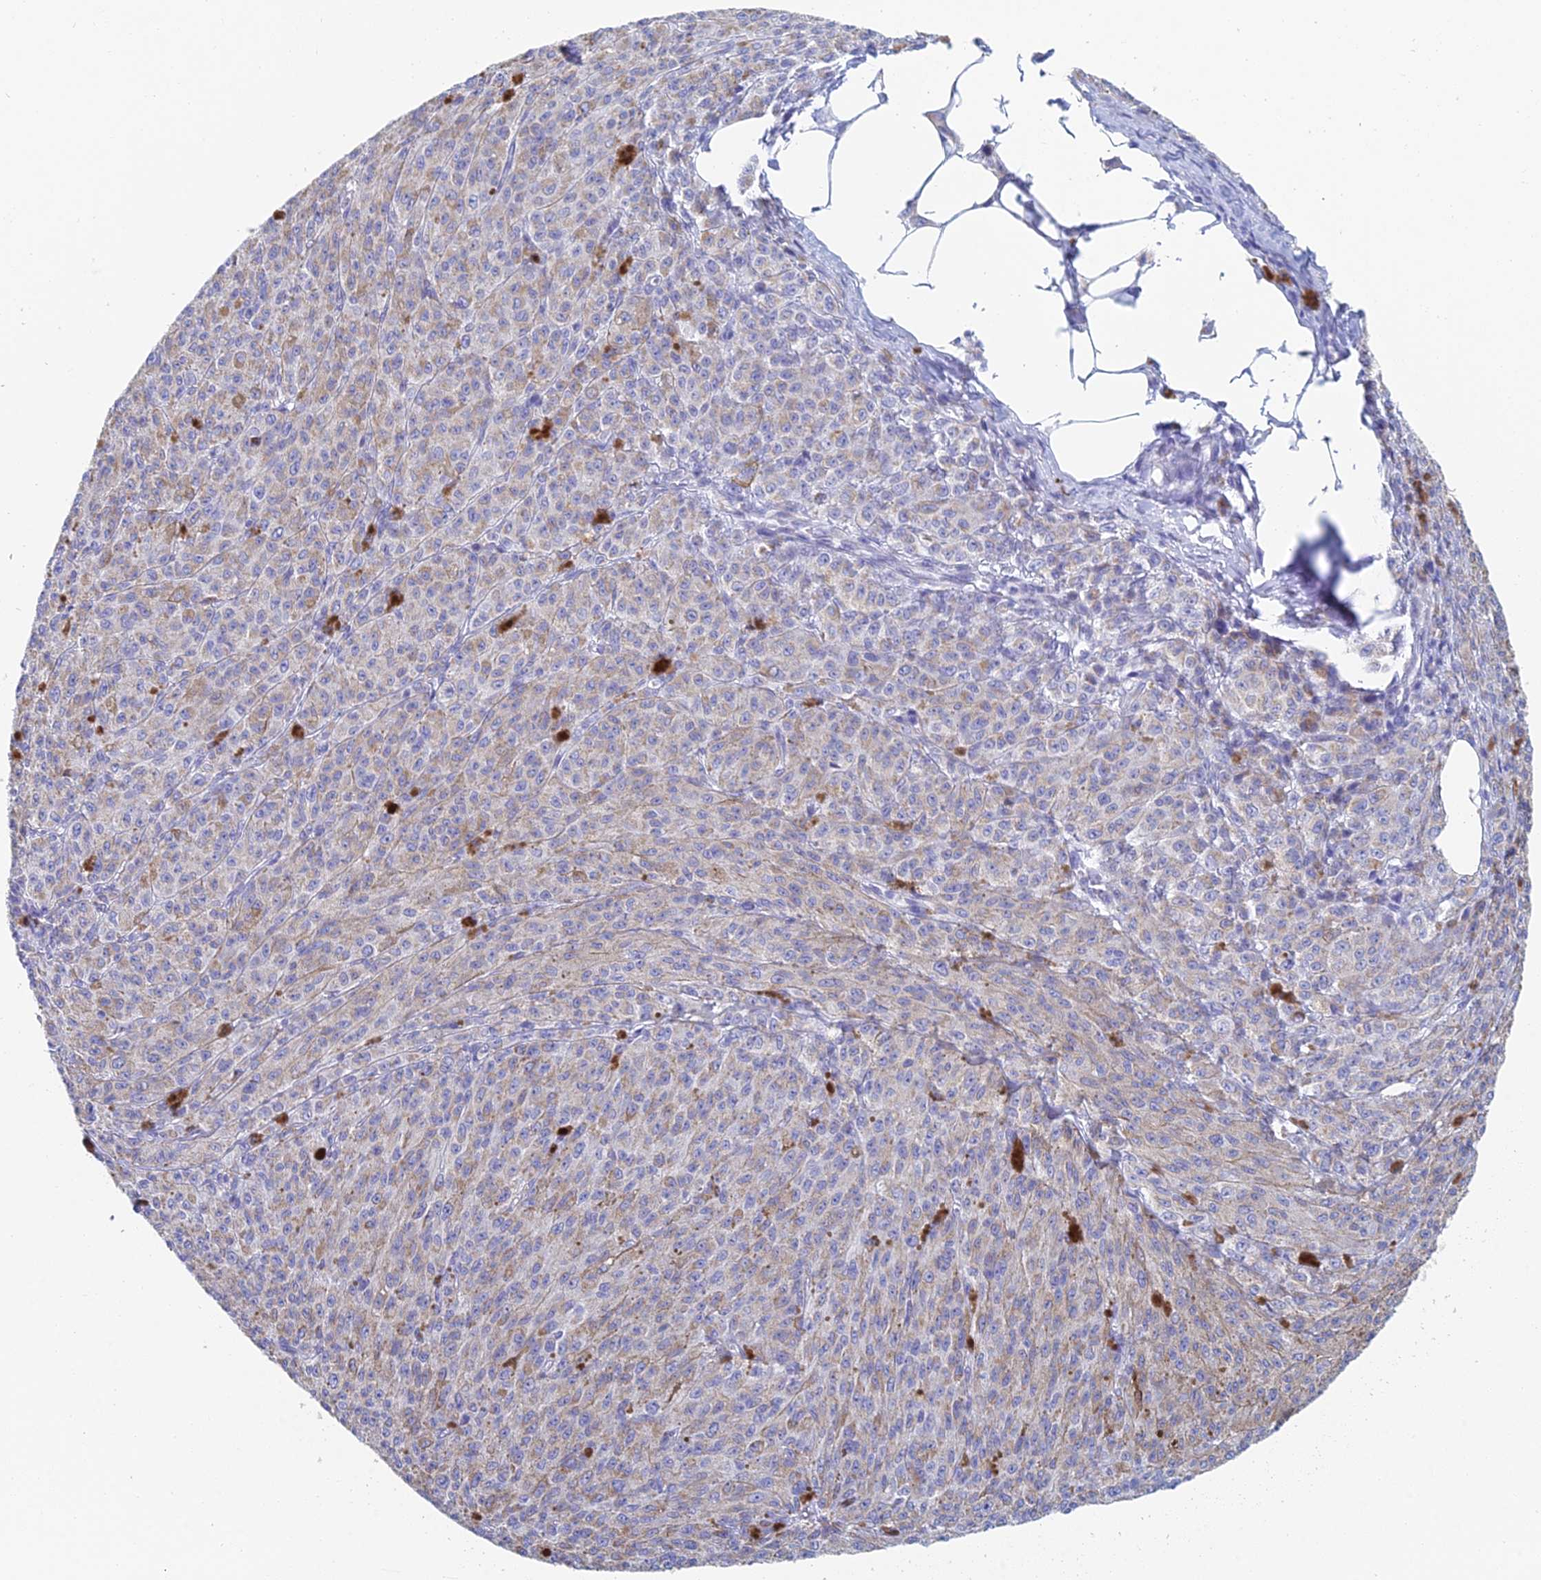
{"staining": {"intensity": "weak", "quantity": "25%-75%", "location": "cytoplasmic/membranous"}, "tissue": "melanoma", "cell_type": "Tumor cells", "image_type": "cancer", "snomed": [{"axis": "morphology", "description": "Malignant melanoma, NOS"}, {"axis": "topography", "description": "Skin"}], "caption": "About 25%-75% of tumor cells in human melanoma demonstrate weak cytoplasmic/membranous protein expression as visualized by brown immunohistochemical staining.", "gene": "ACSM1", "patient": {"sex": "female", "age": 52}}